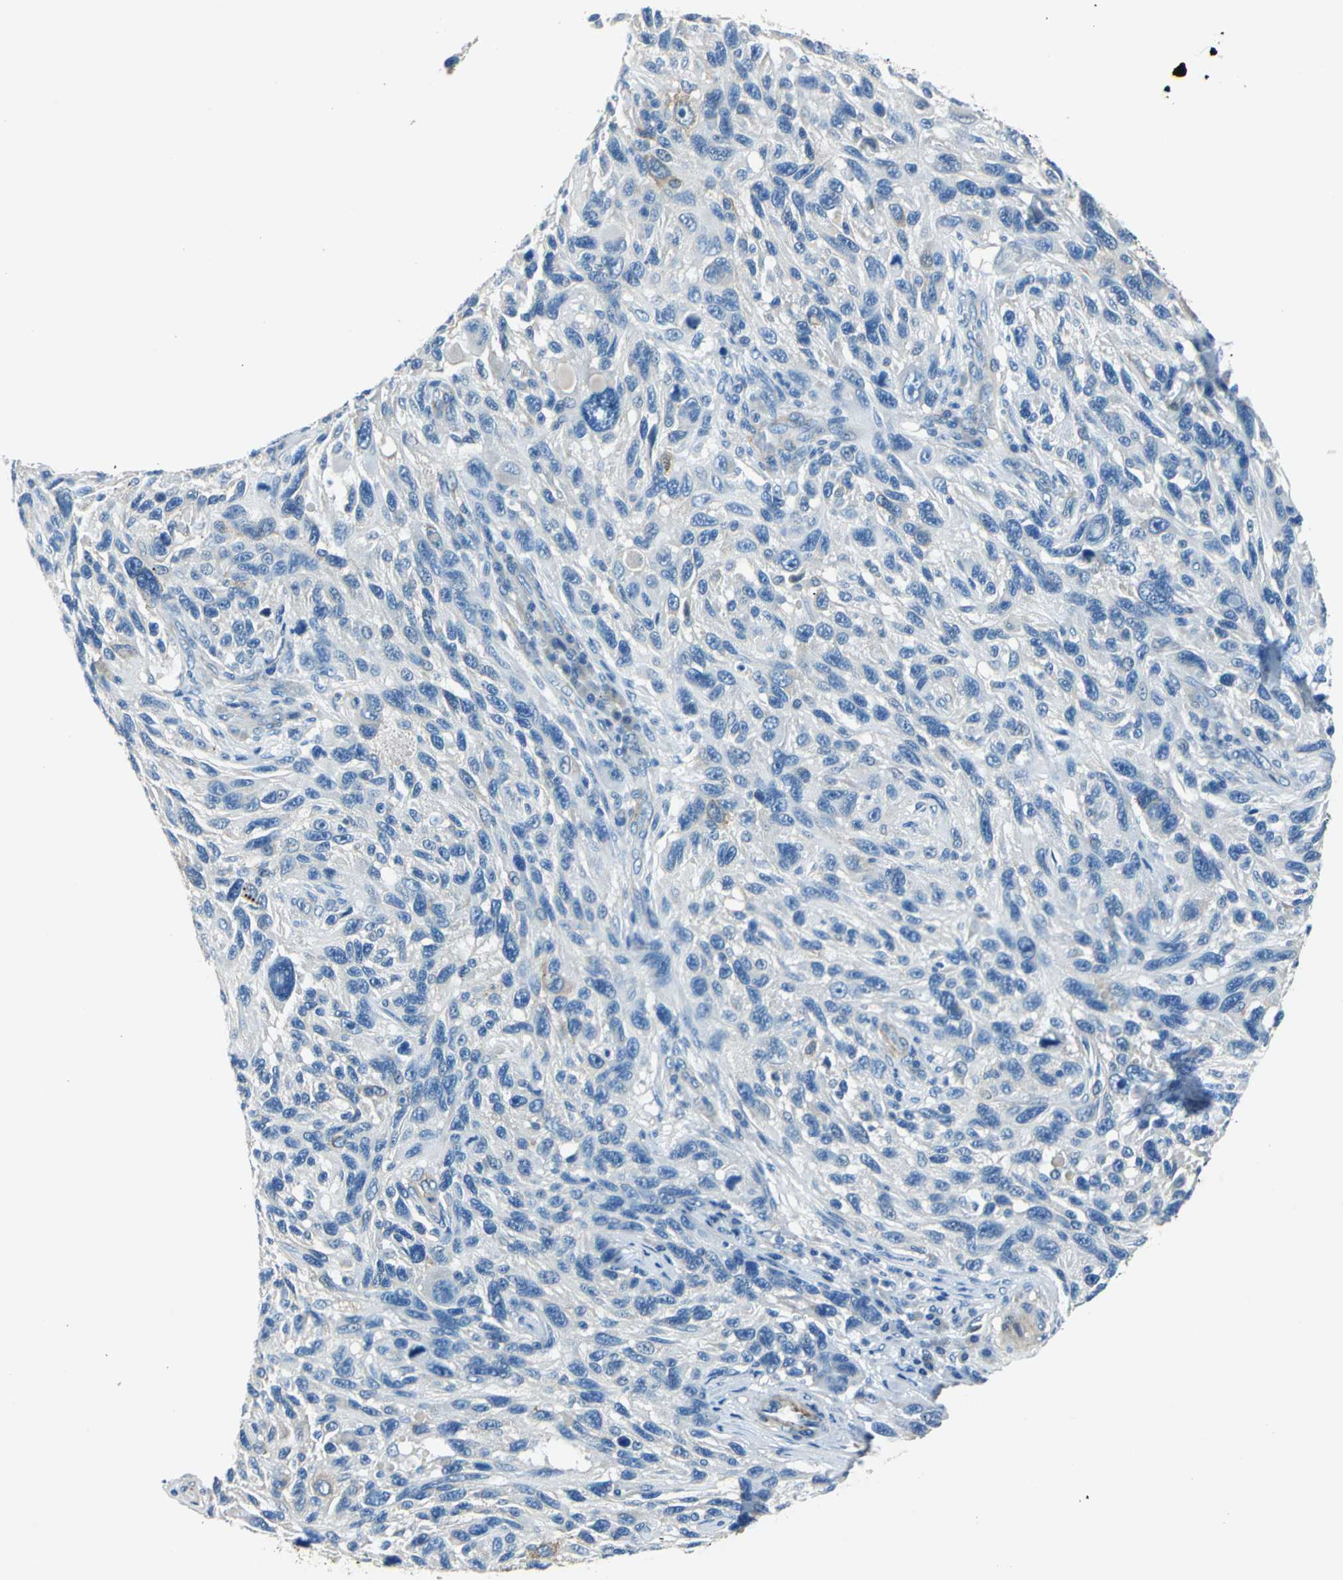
{"staining": {"intensity": "negative", "quantity": "none", "location": "none"}, "tissue": "melanoma", "cell_type": "Tumor cells", "image_type": "cancer", "snomed": [{"axis": "morphology", "description": "Malignant melanoma, NOS"}, {"axis": "topography", "description": "Skin"}], "caption": "High power microscopy micrograph of an IHC image of melanoma, revealing no significant expression in tumor cells. The staining is performed using DAB (3,3'-diaminobenzidine) brown chromogen with nuclei counter-stained in using hematoxylin.", "gene": "AKAP12", "patient": {"sex": "male", "age": 53}}